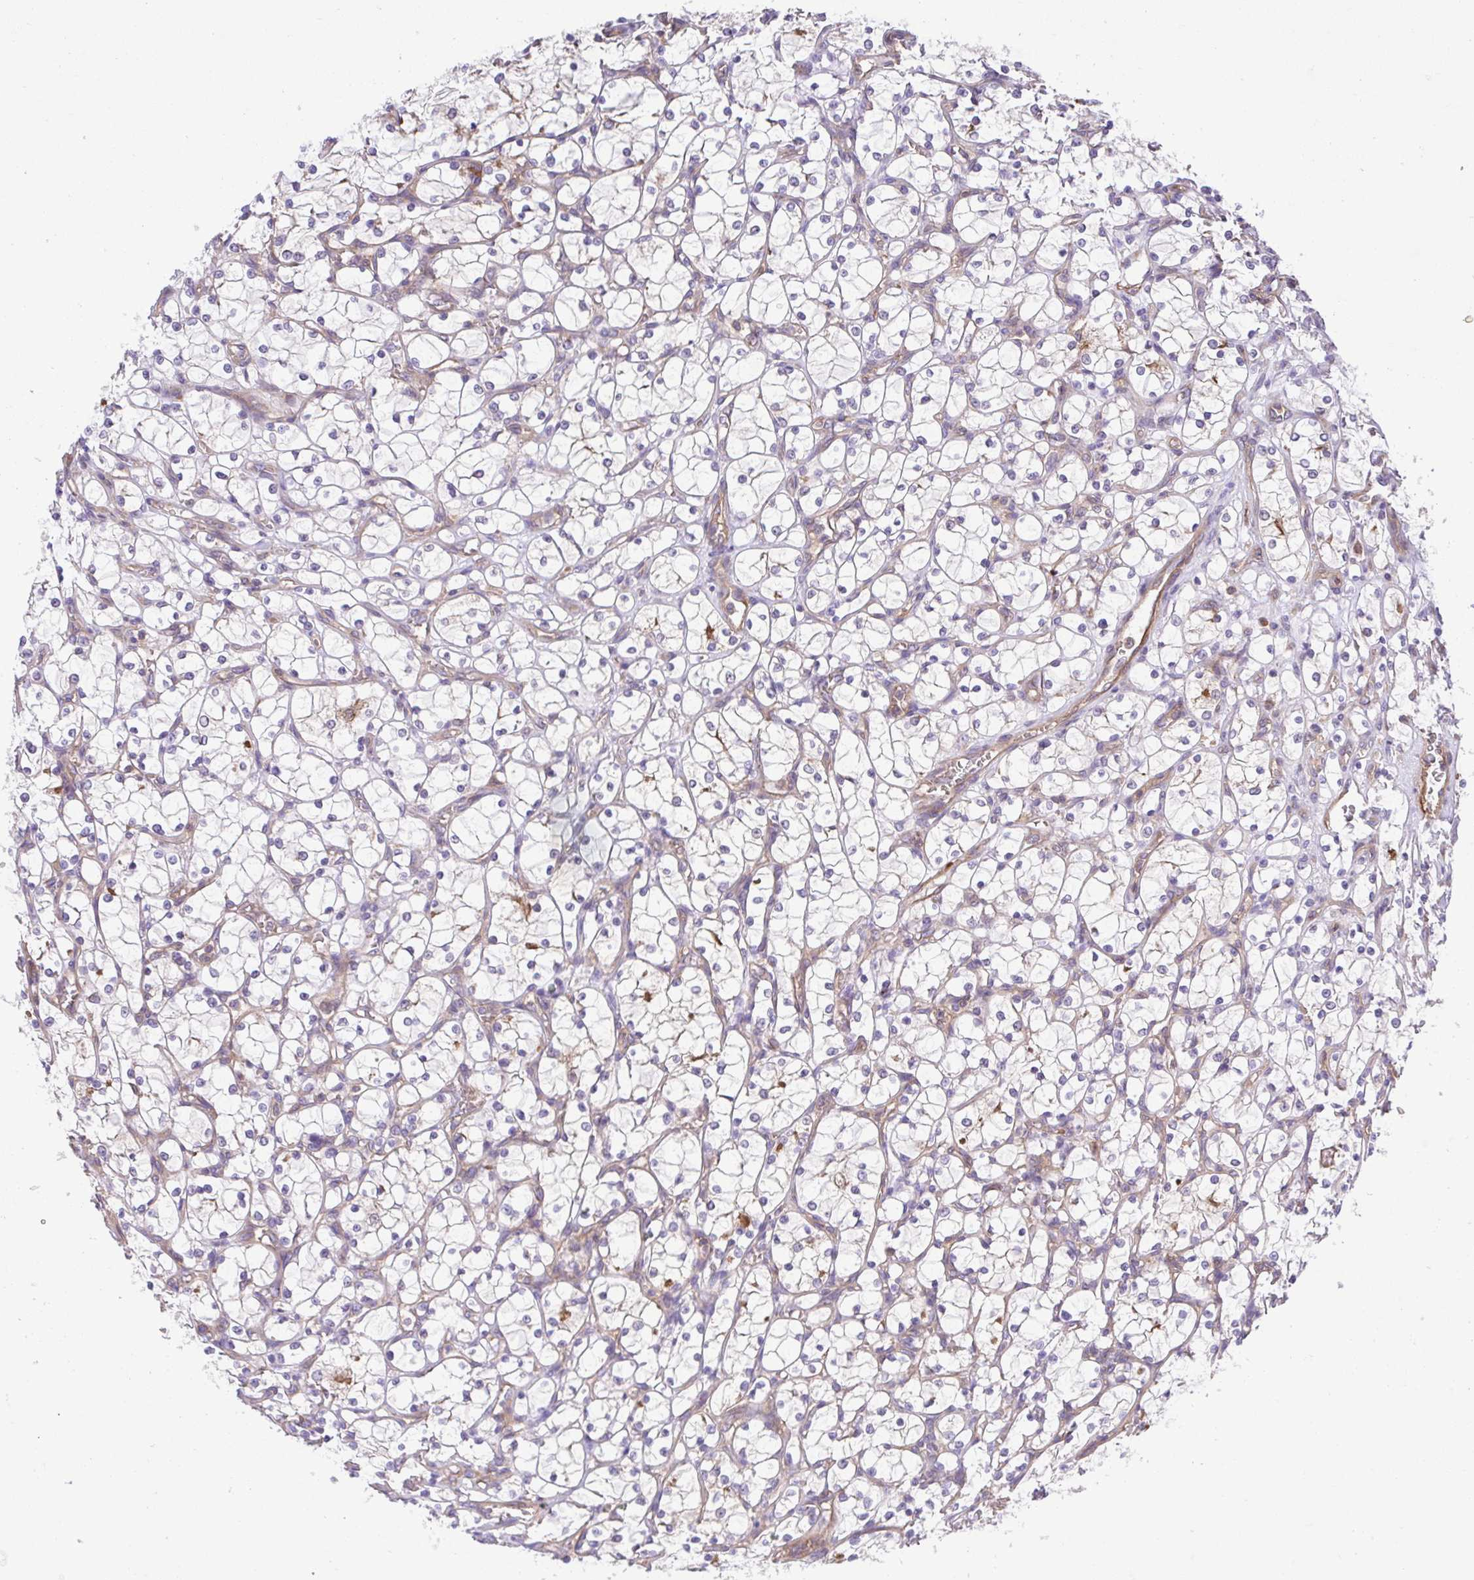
{"staining": {"intensity": "negative", "quantity": "none", "location": "none"}, "tissue": "renal cancer", "cell_type": "Tumor cells", "image_type": "cancer", "snomed": [{"axis": "morphology", "description": "Adenocarcinoma, NOS"}, {"axis": "topography", "description": "Kidney"}], "caption": "Tumor cells show no significant protein expression in renal adenocarcinoma.", "gene": "IDE", "patient": {"sex": "female", "age": 69}}